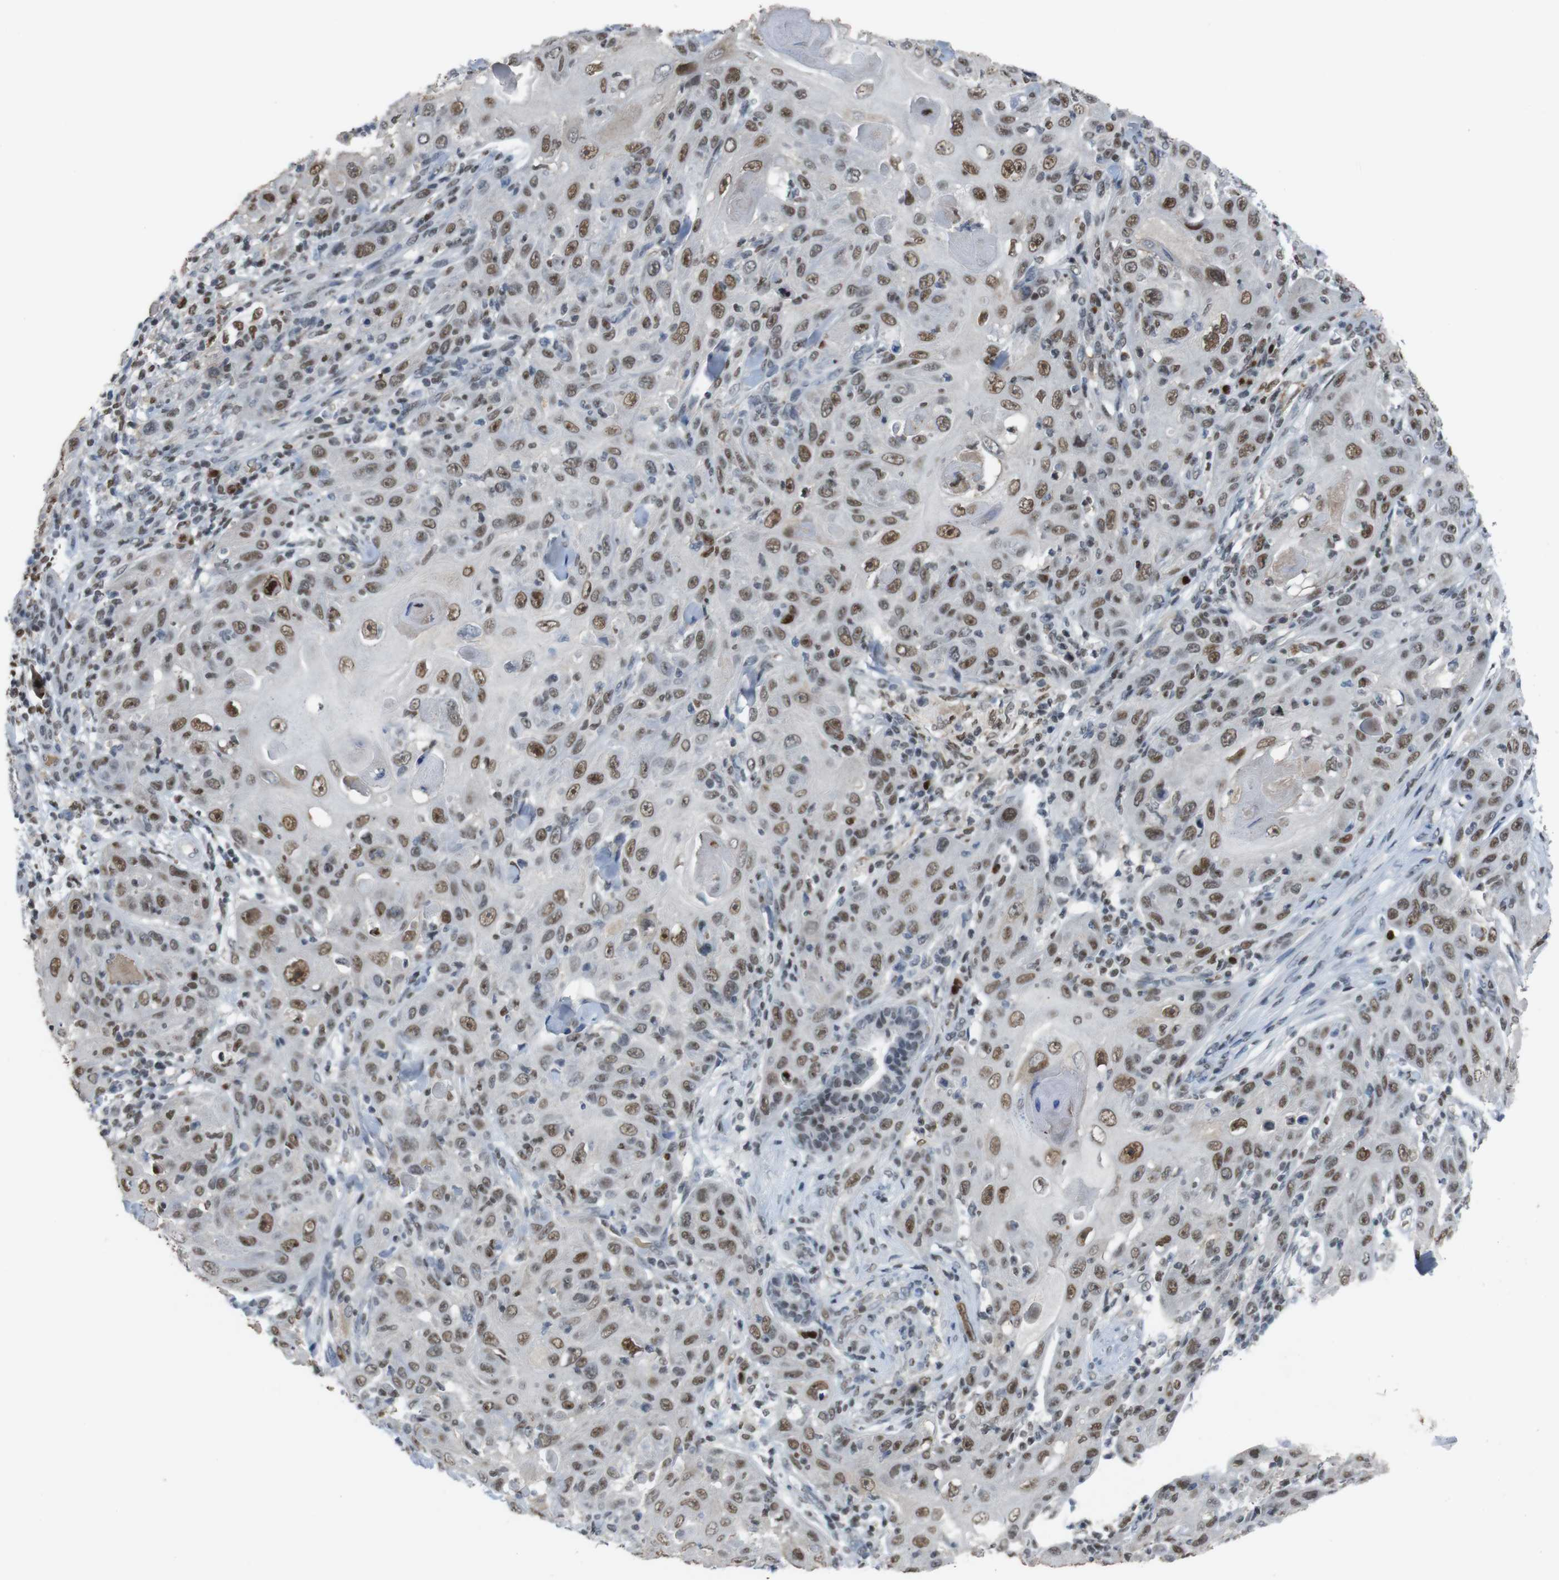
{"staining": {"intensity": "moderate", "quantity": ">75%", "location": "nuclear"}, "tissue": "skin cancer", "cell_type": "Tumor cells", "image_type": "cancer", "snomed": [{"axis": "morphology", "description": "Squamous cell carcinoma, NOS"}, {"axis": "topography", "description": "Skin"}], "caption": "Approximately >75% of tumor cells in human skin squamous cell carcinoma display moderate nuclear protein staining as visualized by brown immunohistochemical staining.", "gene": "SUB1", "patient": {"sex": "female", "age": 88}}